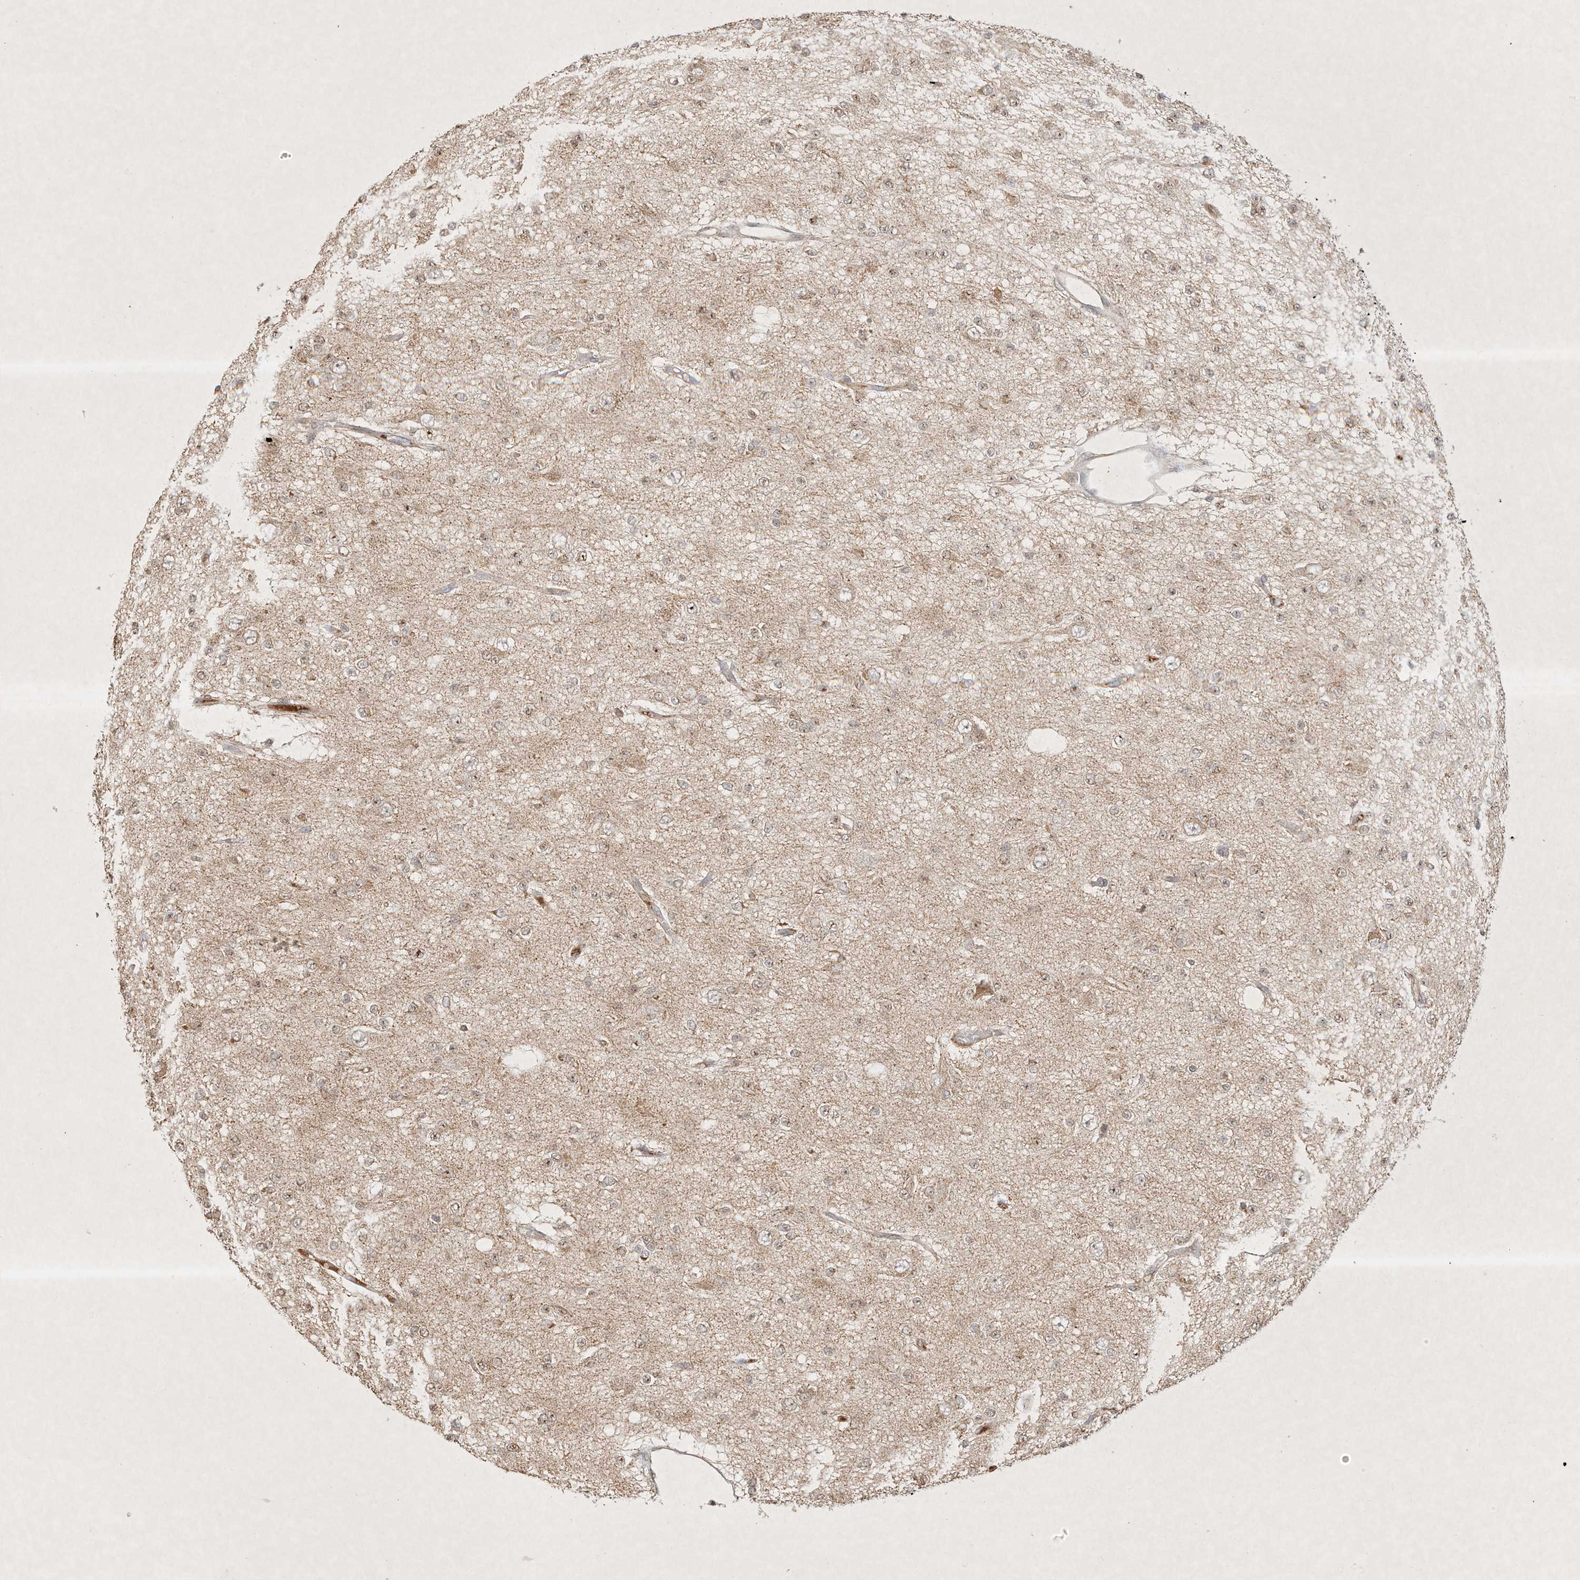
{"staining": {"intensity": "weak", "quantity": "25%-75%", "location": "cytoplasmic/membranous,nuclear"}, "tissue": "glioma", "cell_type": "Tumor cells", "image_type": "cancer", "snomed": [{"axis": "morphology", "description": "Glioma, malignant, Low grade"}, {"axis": "topography", "description": "Brain"}], "caption": "This is an image of immunohistochemistry staining of glioma, which shows weak expression in the cytoplasmic/membranous and nuclear of tumor cells.", "gene": "BTRC", "patient": {"sex": "male", "age": 38}}